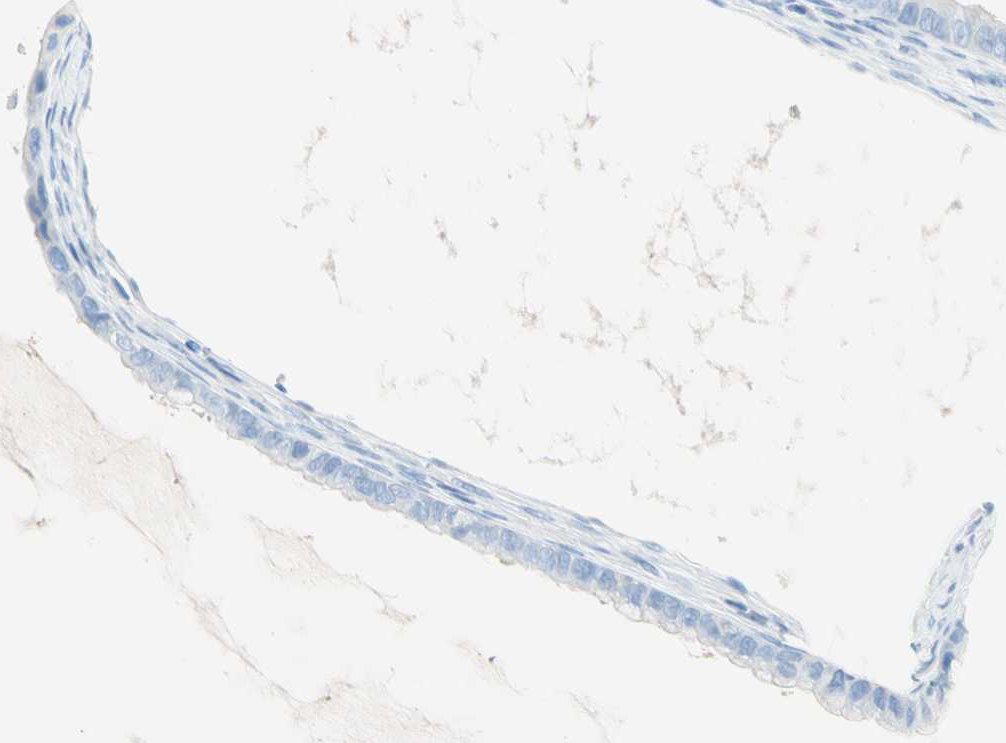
{"staining": {"intensity": "negative", "quantity": "none", "location": "none"}, "tissue": "ovarian cancer", "cell_type": "Tumor cells", "image_type": "cancer", "snomed": [{"axis": "morphology", "description": "Cystadenocarcinoma, mucinous, NOS"}, {"axis": "topography", "description": "Ovary"}], "caption": "This is an immunohistochemistry (IHC) histopathology image of human ovarian mucinous cystadenocarcinoma. There is no positivity in tumor cells.", "gene": "IL6ST", "patient": {"sex": "female", "age": 80}}